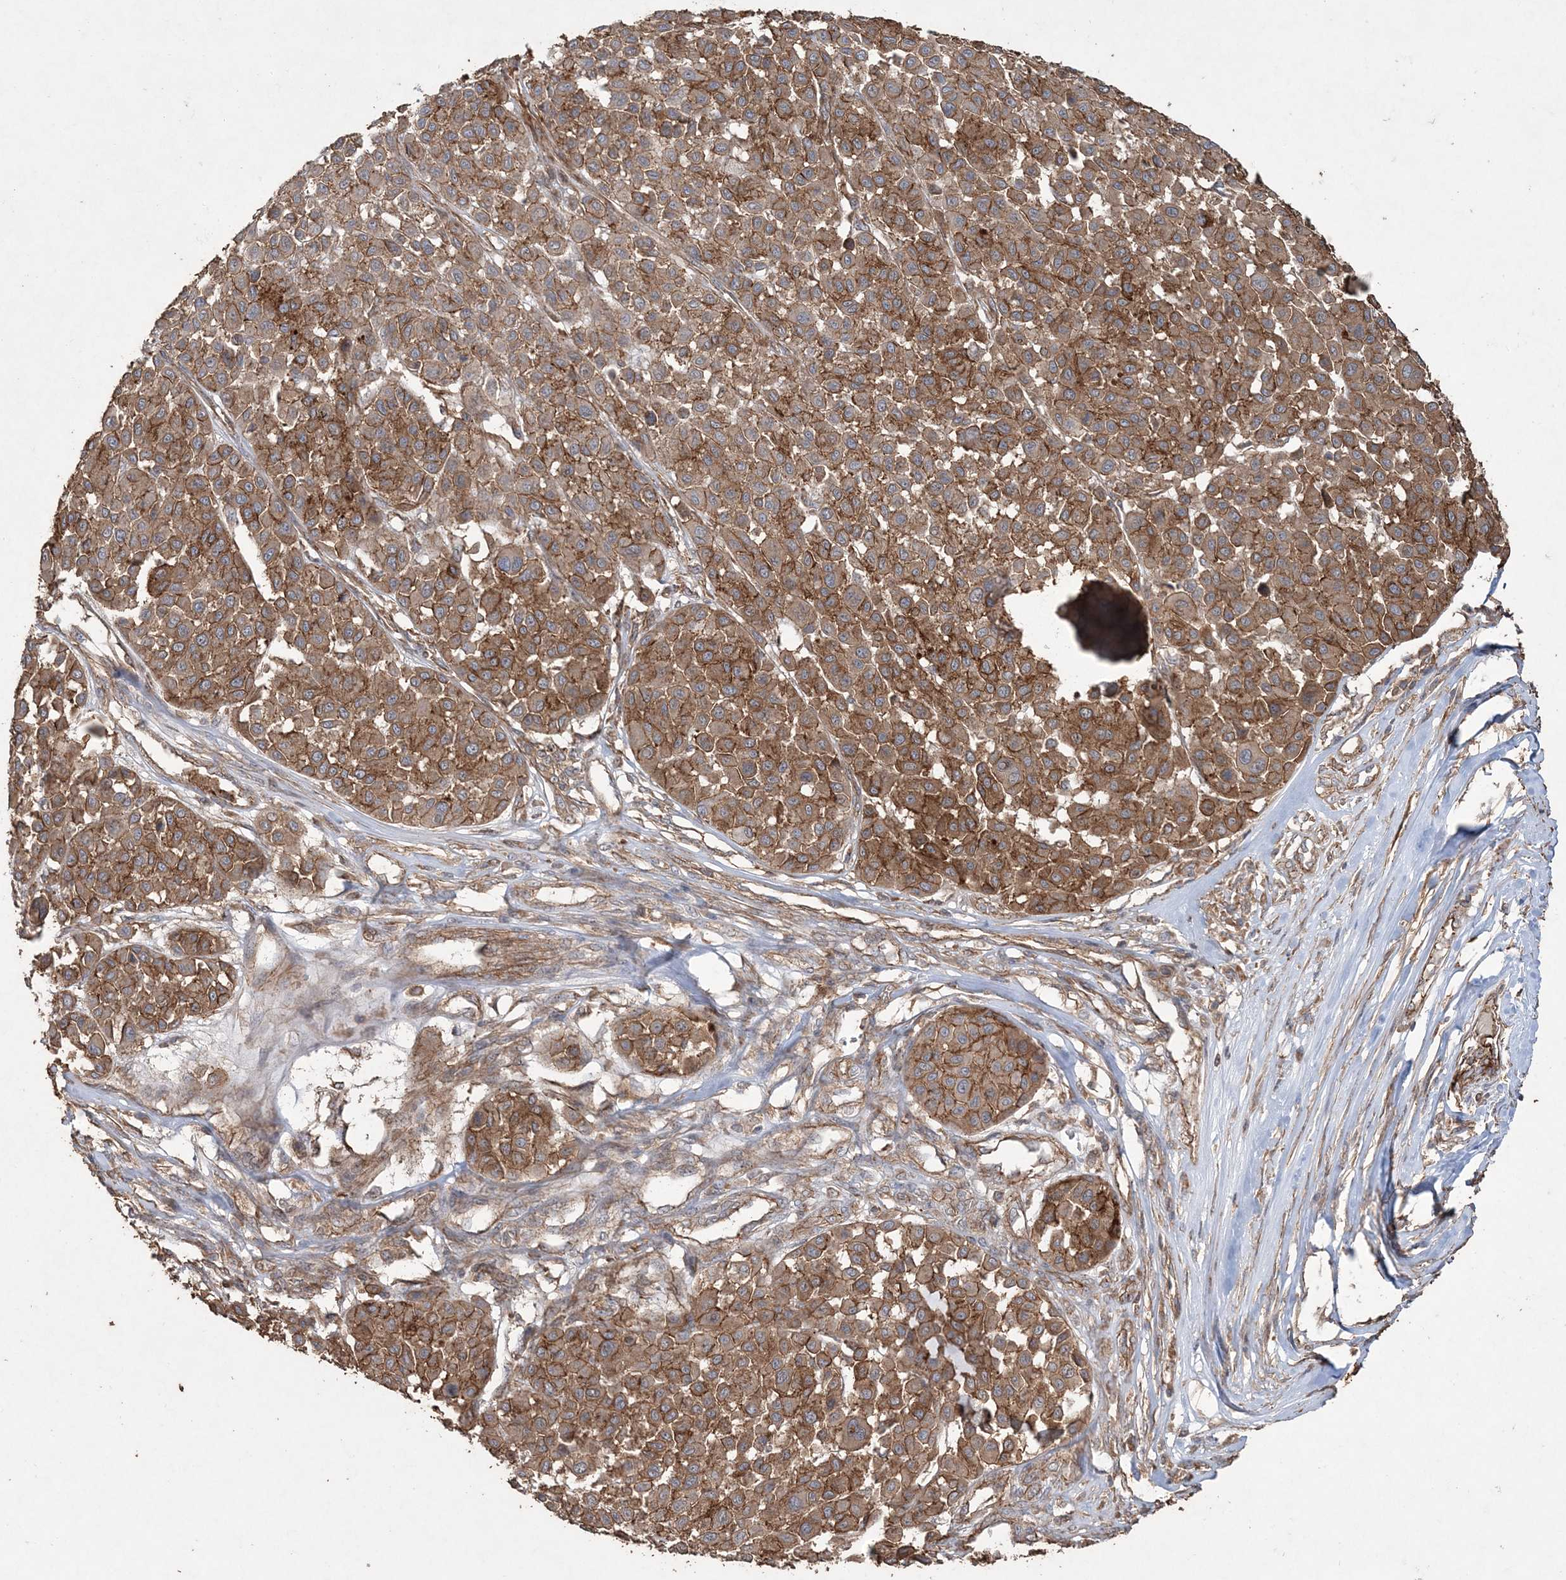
{"staining": {"intensity": "moderate", "quantity": ">75%", "location": "cytoplasmic/membranous"}, "tissue": "melanoma", "cell_type": "Tumor cells", "image_type": "cancer", "snomed": [{"axis": "morphology", "description": "Malignant melanoma, Metastatic site"}, {"axis": "topography", "description": "Soft tissue"}], "caption": "Immunohistochemical staining of human malignant melanoma (metastatic site) demonstrates medium levels of moderate cytoplasmic/membranous expression in about >75% of tumor cells. (DAB IHC, brown staining for protein, blue staining for nuclei).", "gene": "TTC7A", "patient": {"sex": "male", "age": 41}}